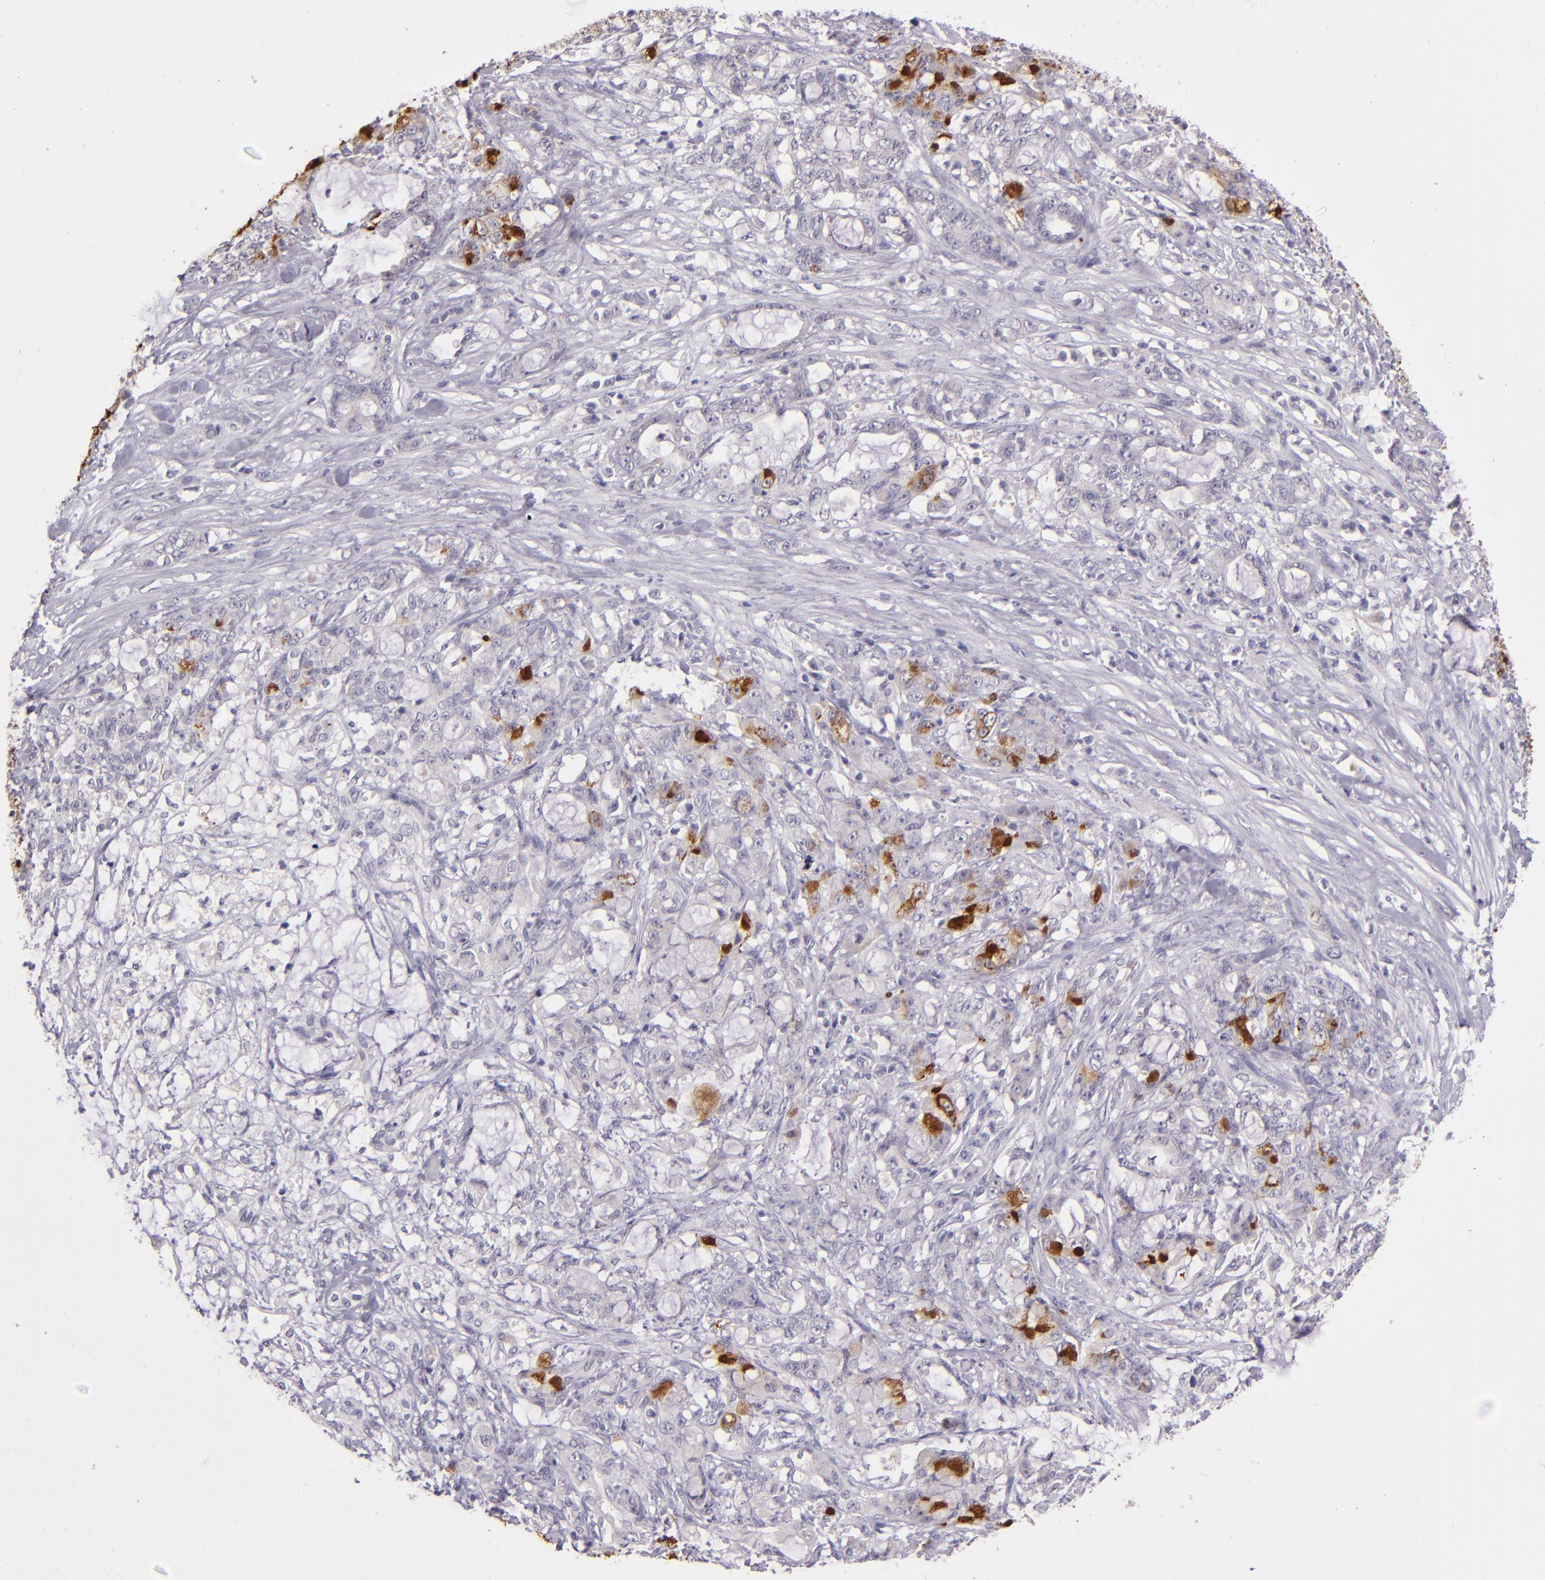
{"staining": {"intensity": "strong", "quantity": "<25%", "location": "cytoplasmic/membranous"}, "tissue": "pancreatic cancer", "cell_type": "Tumor cells", "image_type": "cancer", "snomed": [{"axis": "morphology", "description": "Adenocarcinoma, NOS"}, {"axis": "topography", "description": "Pancreas"}], "caption": "This photomicrograph demonstrates immunohistochemistry staining of human pancreatic cancer, with medium strong cytoplasmic/membranous expression in approximately <25% of tumor cells.", "gene": "SNCB", "patient": {"sex": "female", "age": 73}}